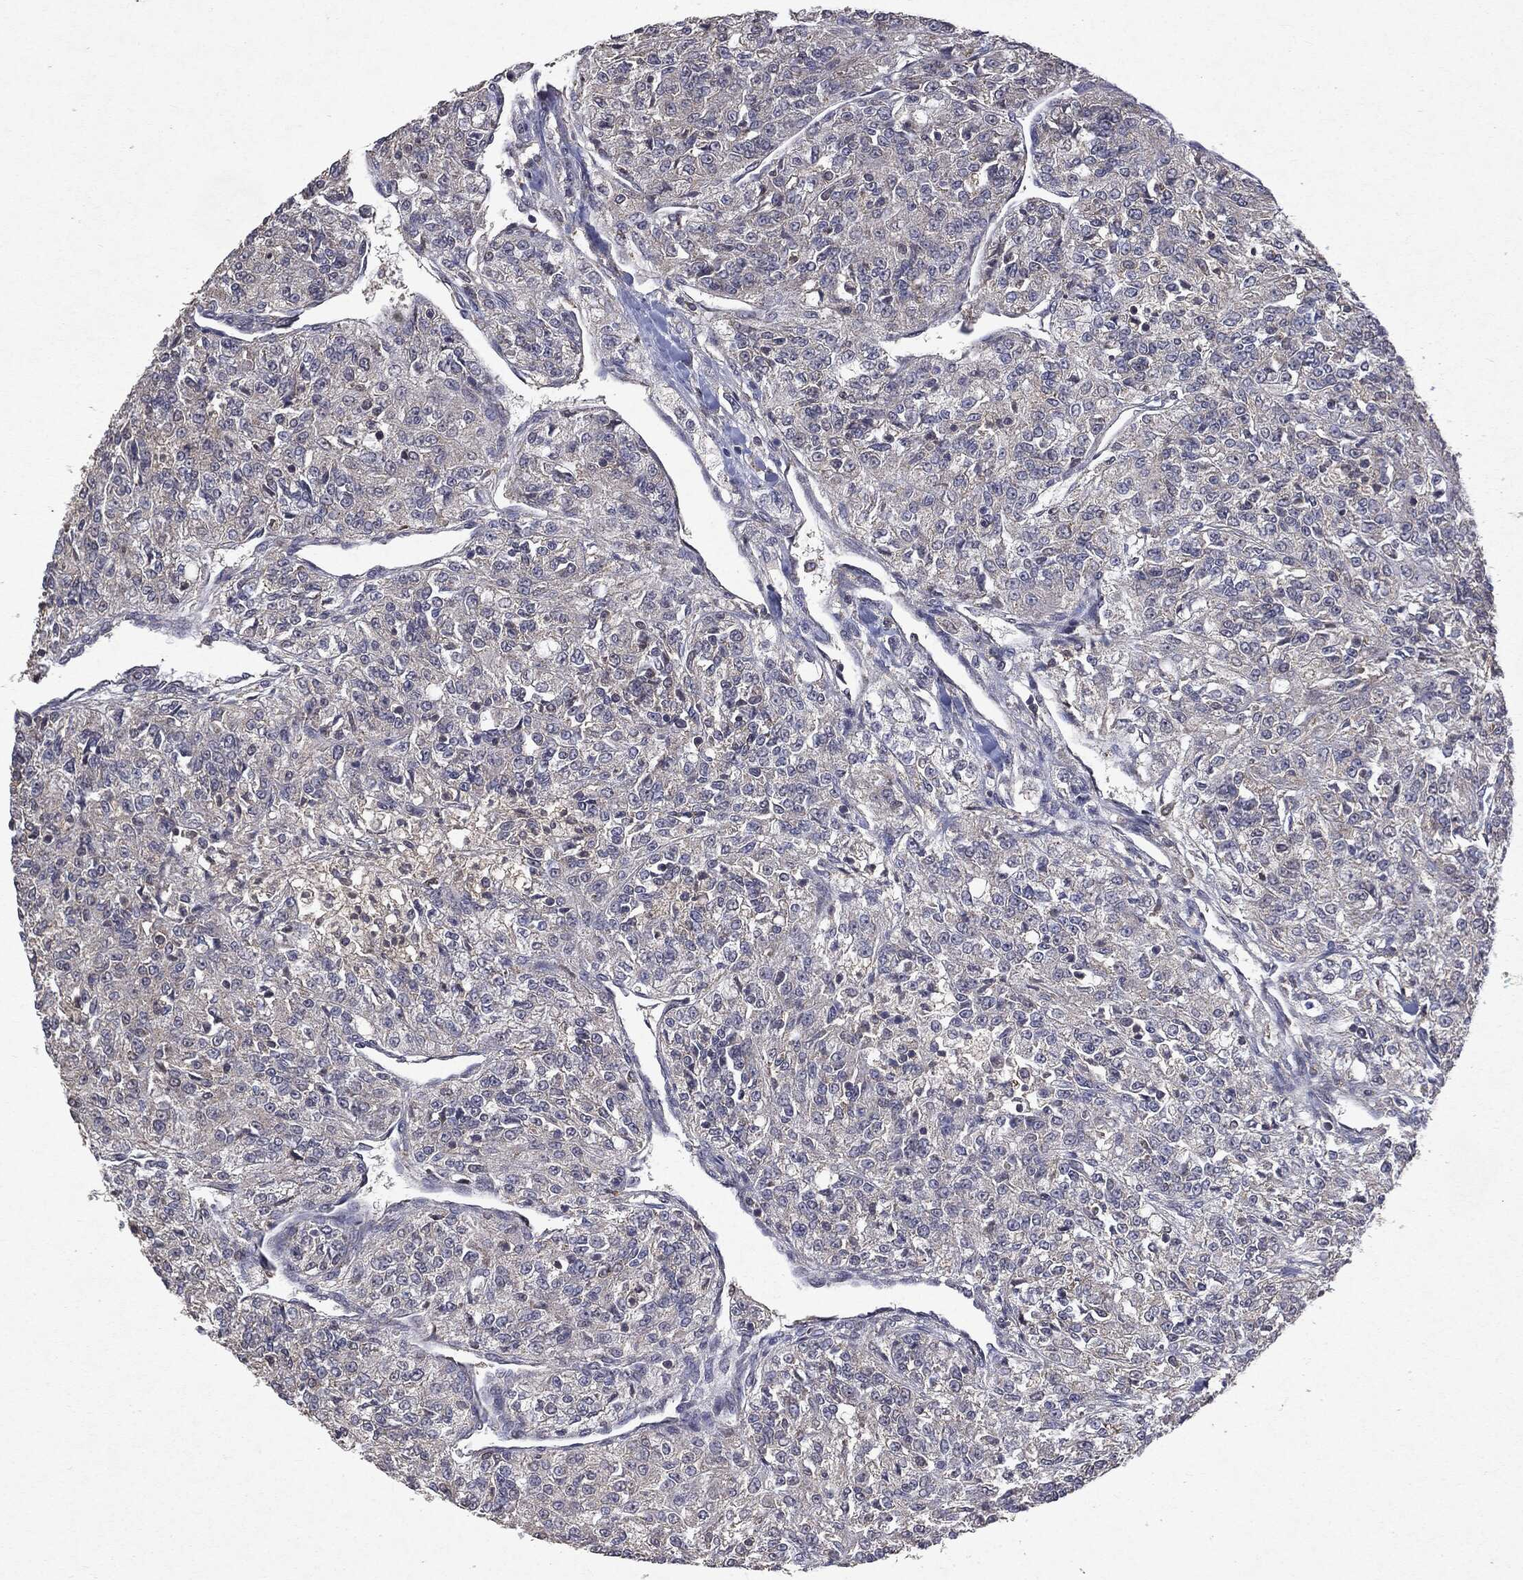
{"staining": {"intensity": "negative", "quantity": "none", "location": "none"}, "tissue": "renal cancer", "cell_type": "Tumor cells", "image_type": "cancer", "snomed": [{"axis": "morphology", "description": "Adenocarcinoma, NOS"}, {"axis": "topography", "description": "Kidney"}], "caption": "Immunohistochemical staining of human adenocarcinoma (renal) shows no significant staining in tumor cells.", "gene": "PTEN", "patient": {"sex": "female", "age": 63}}